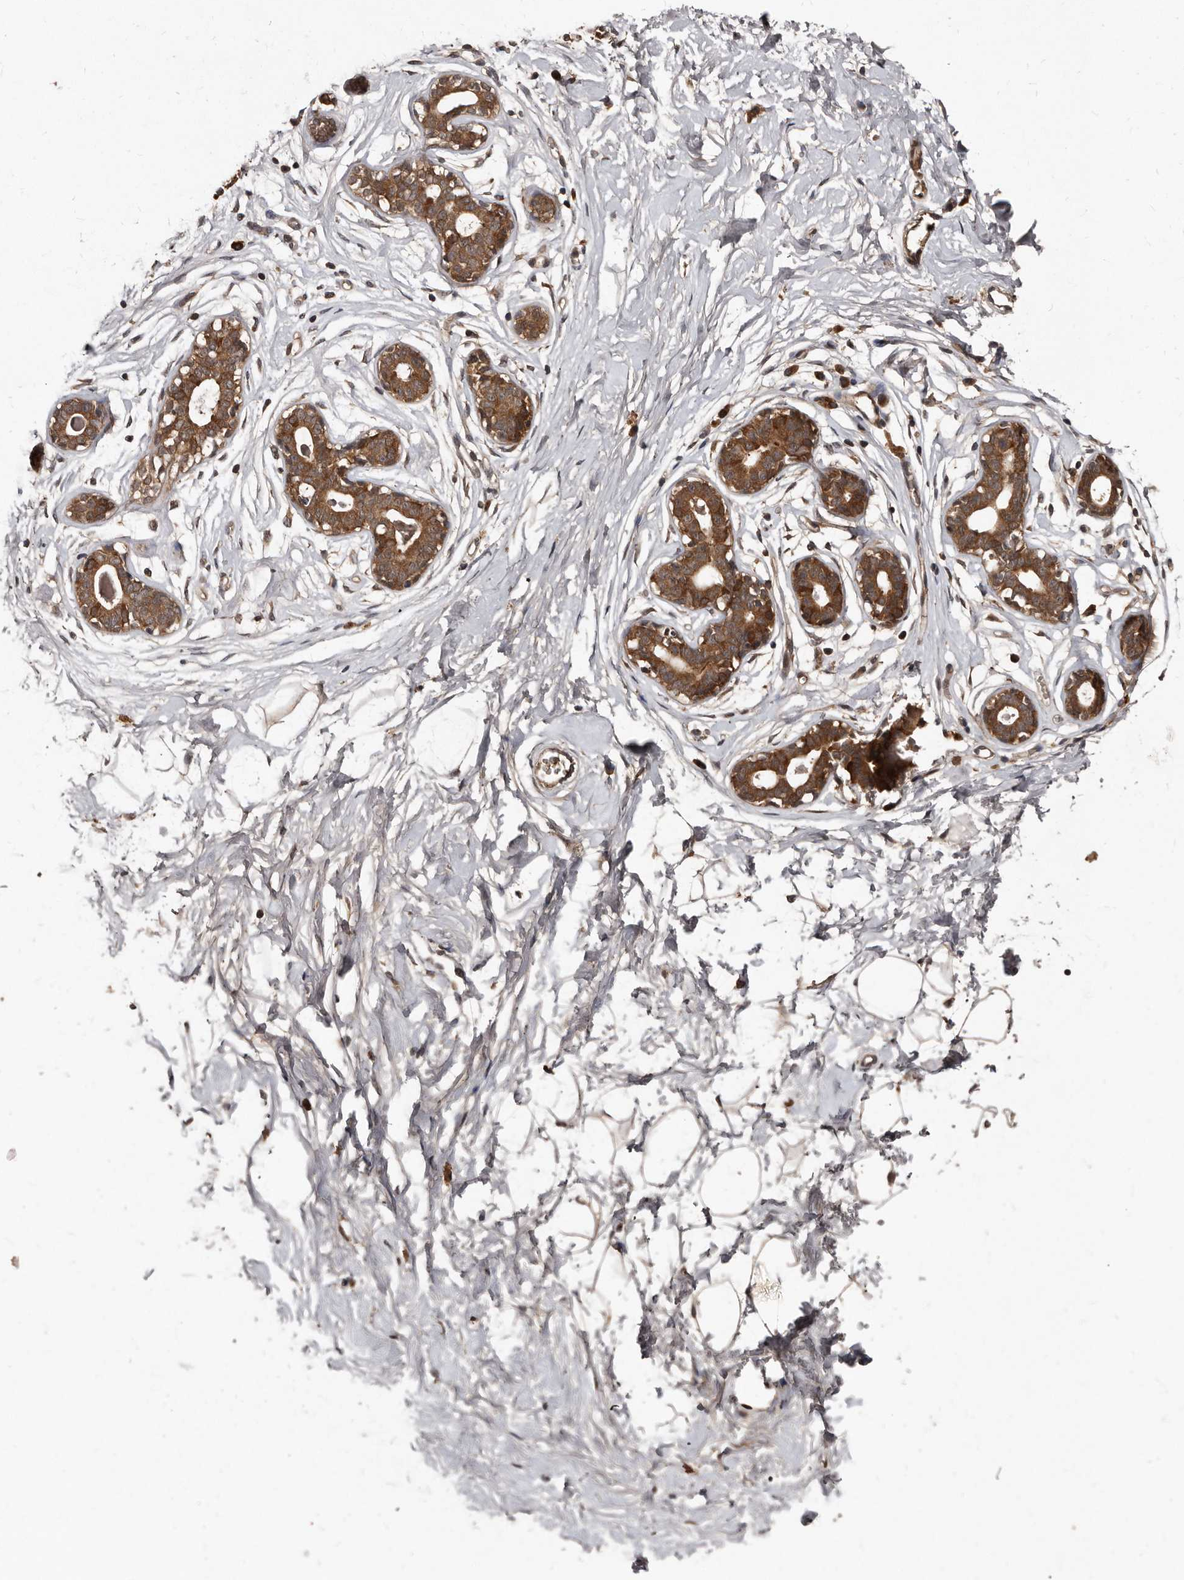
{"staining": {"intensity": "weak", "quantity": ">75%", "location": "cytoplasmic/membranous"}, "tissue": "breast", "cell_type": "Adipocytes", "image_type": "normal", "snomed": [{"axis": "morphology", "description": "Normal tissue, NOS"}, {"axis": "morphology", "description": "Adenoma, NOS"}, {"axis": "topography", "description": "Breast"}], "caption": "High-magnification brightfield microscopy of normal breast stained with DAB (3,3'-diaminobenzidine) (brown) and counterstained with hematoxylin (blue). adipocytes exhibit weak cytoplasmic/membranous positivity is seen in about>75% of cells.", "gene": "PMVK", "patient": {"sex": "female", "age": 23}}